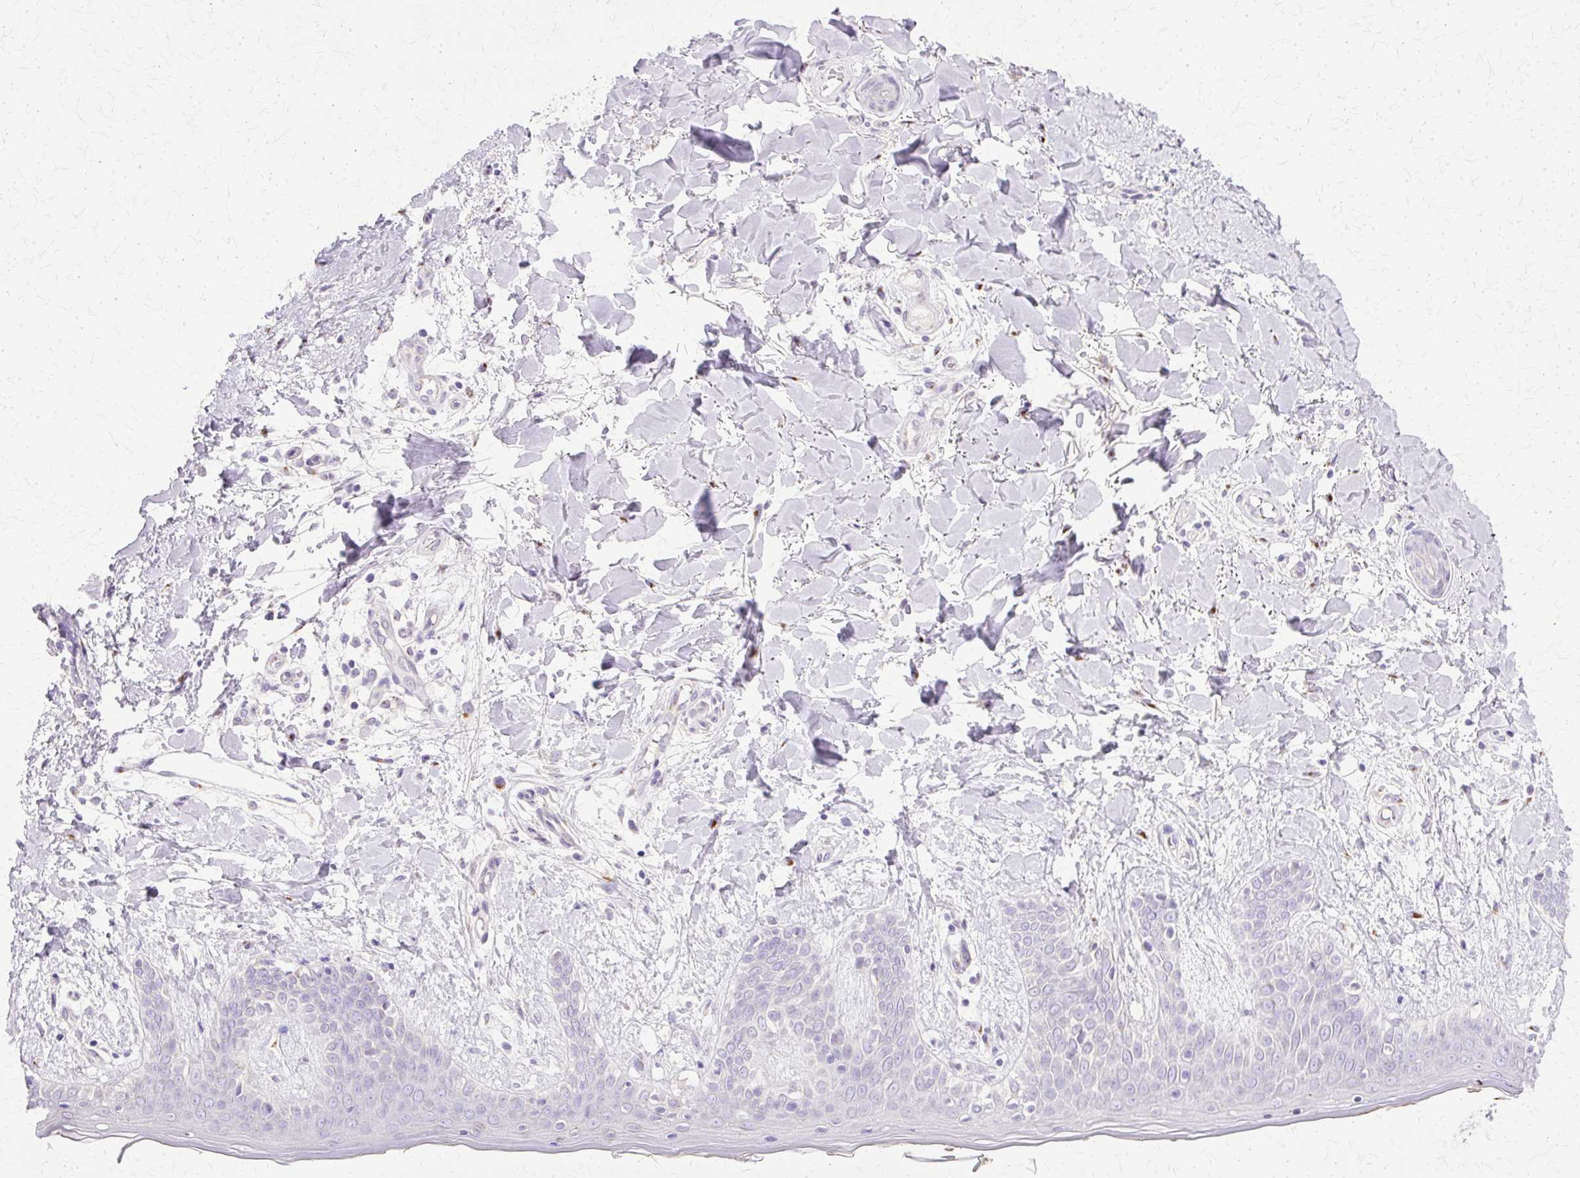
{"staining": {"intensity": "negative", "quantity": "none", "location": "none"}, "tissue": "skin", "cell_type": "Fibroblasts", "image_type": "normal", "snomed": [{"axis": "morphology", "description": "Normal tissue, NOS"}, {"axis": "topography", "description": "Skin"}], "caption": "The micrograph demonstrates no significant positivity in fibroblasts of skin. (DAB immunohistochemistry visualized using brightfield microscopy, high magnification).", "gene": "TBC1D3B", "patient": {"sex": "female", "age": 34}}